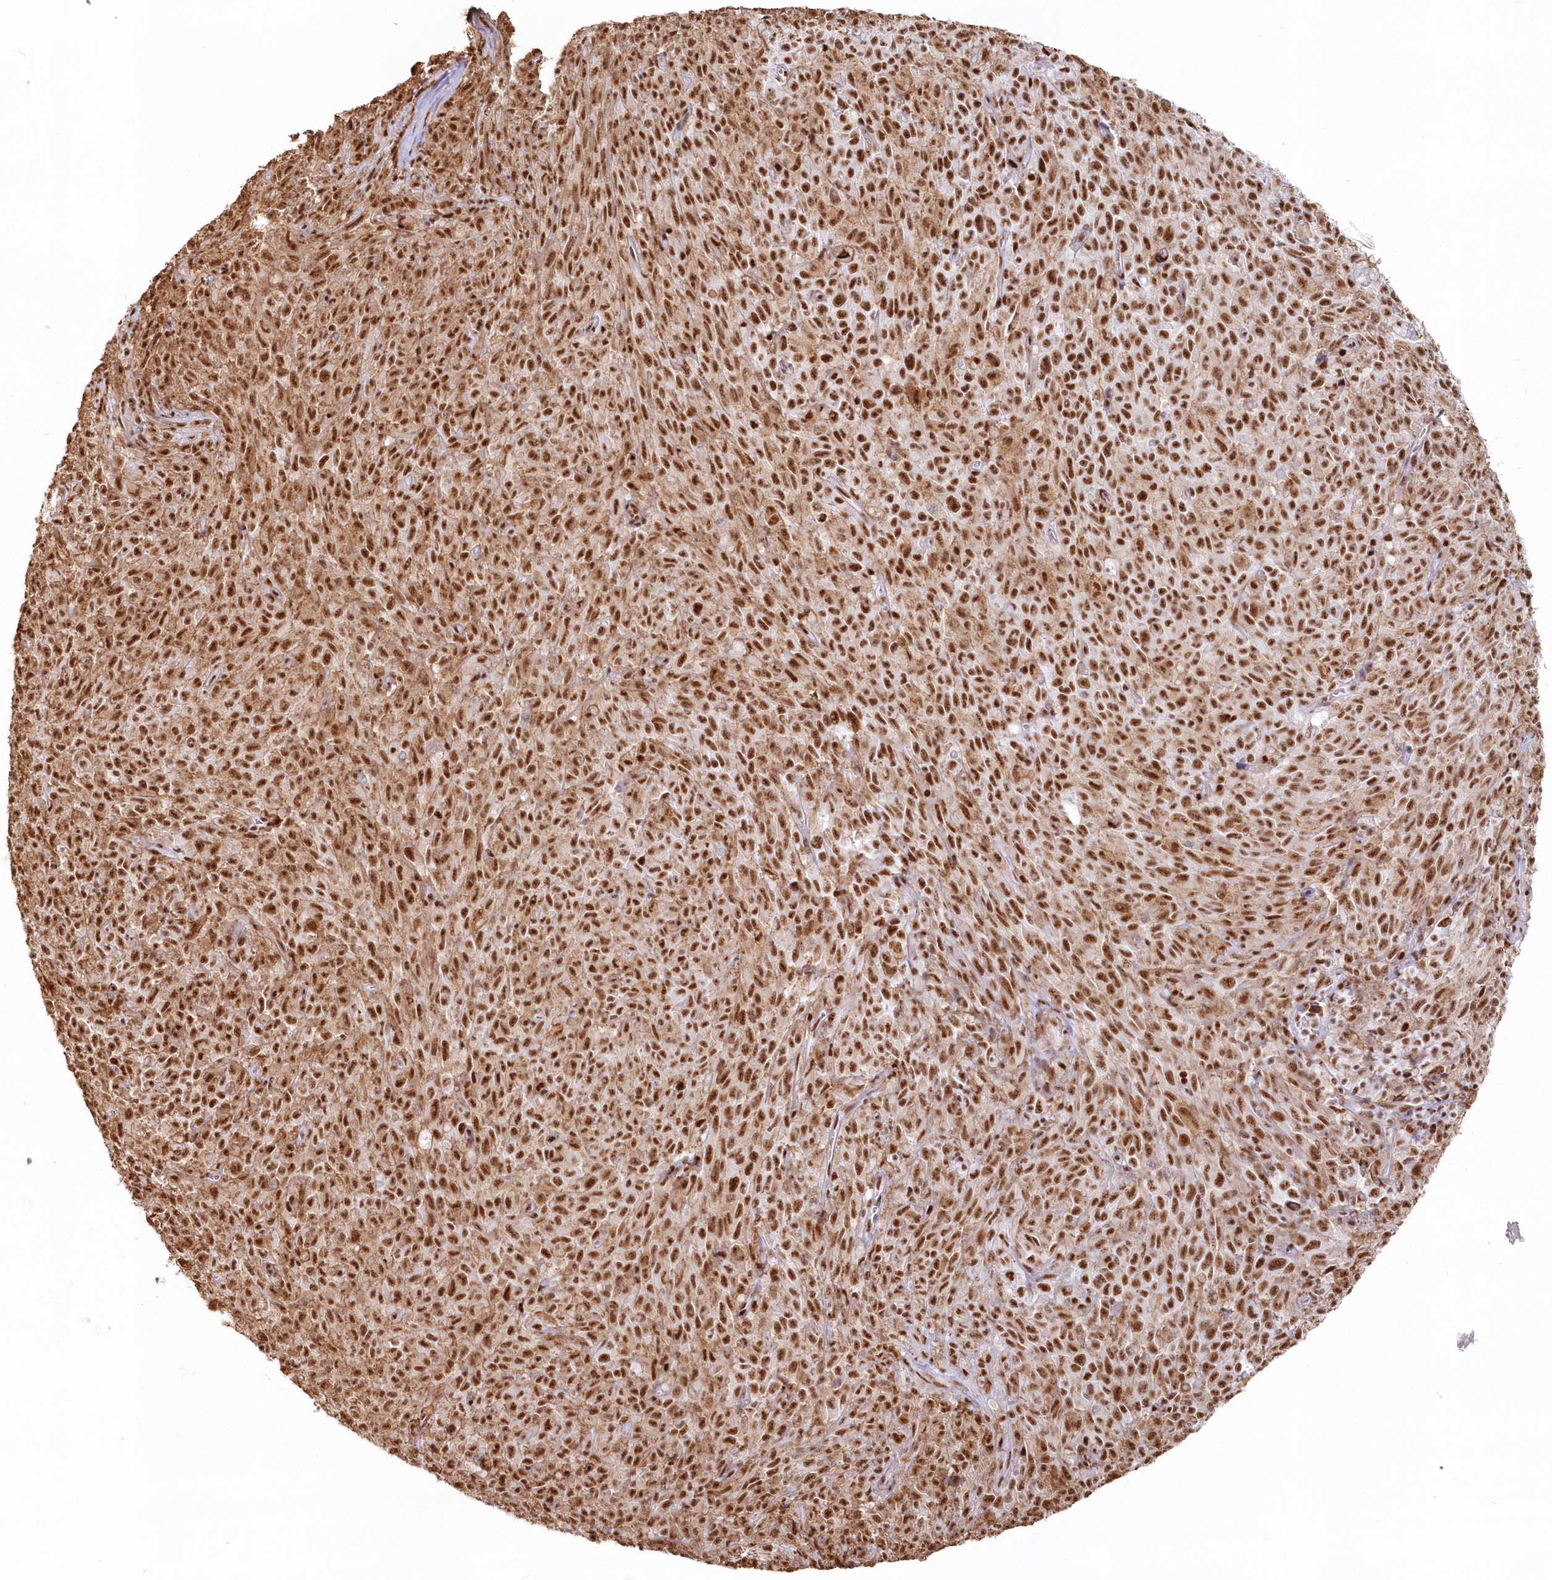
{"staining": {"intensity": "moderate", "quantity": ">75%", "location": "cytoplasmic/membranous,nuclear"}, "tissue": "melanoma", "cell_type": "Tumor cells", "image_type": "cancer", "snomed": [{"axis": "morphology", "description": "Malignant melanoma, NOS"}, {"axis": "topography", "description": "Skin"}], "caption": "This micrograph reveals IHC staining of malignant melanoma, with medium moderate cytoplasmic/membranous and nuclear staining in about >75% of tumor cells.", "gene": "DDX46", "patient": {"sex": "female", "age": 82}}